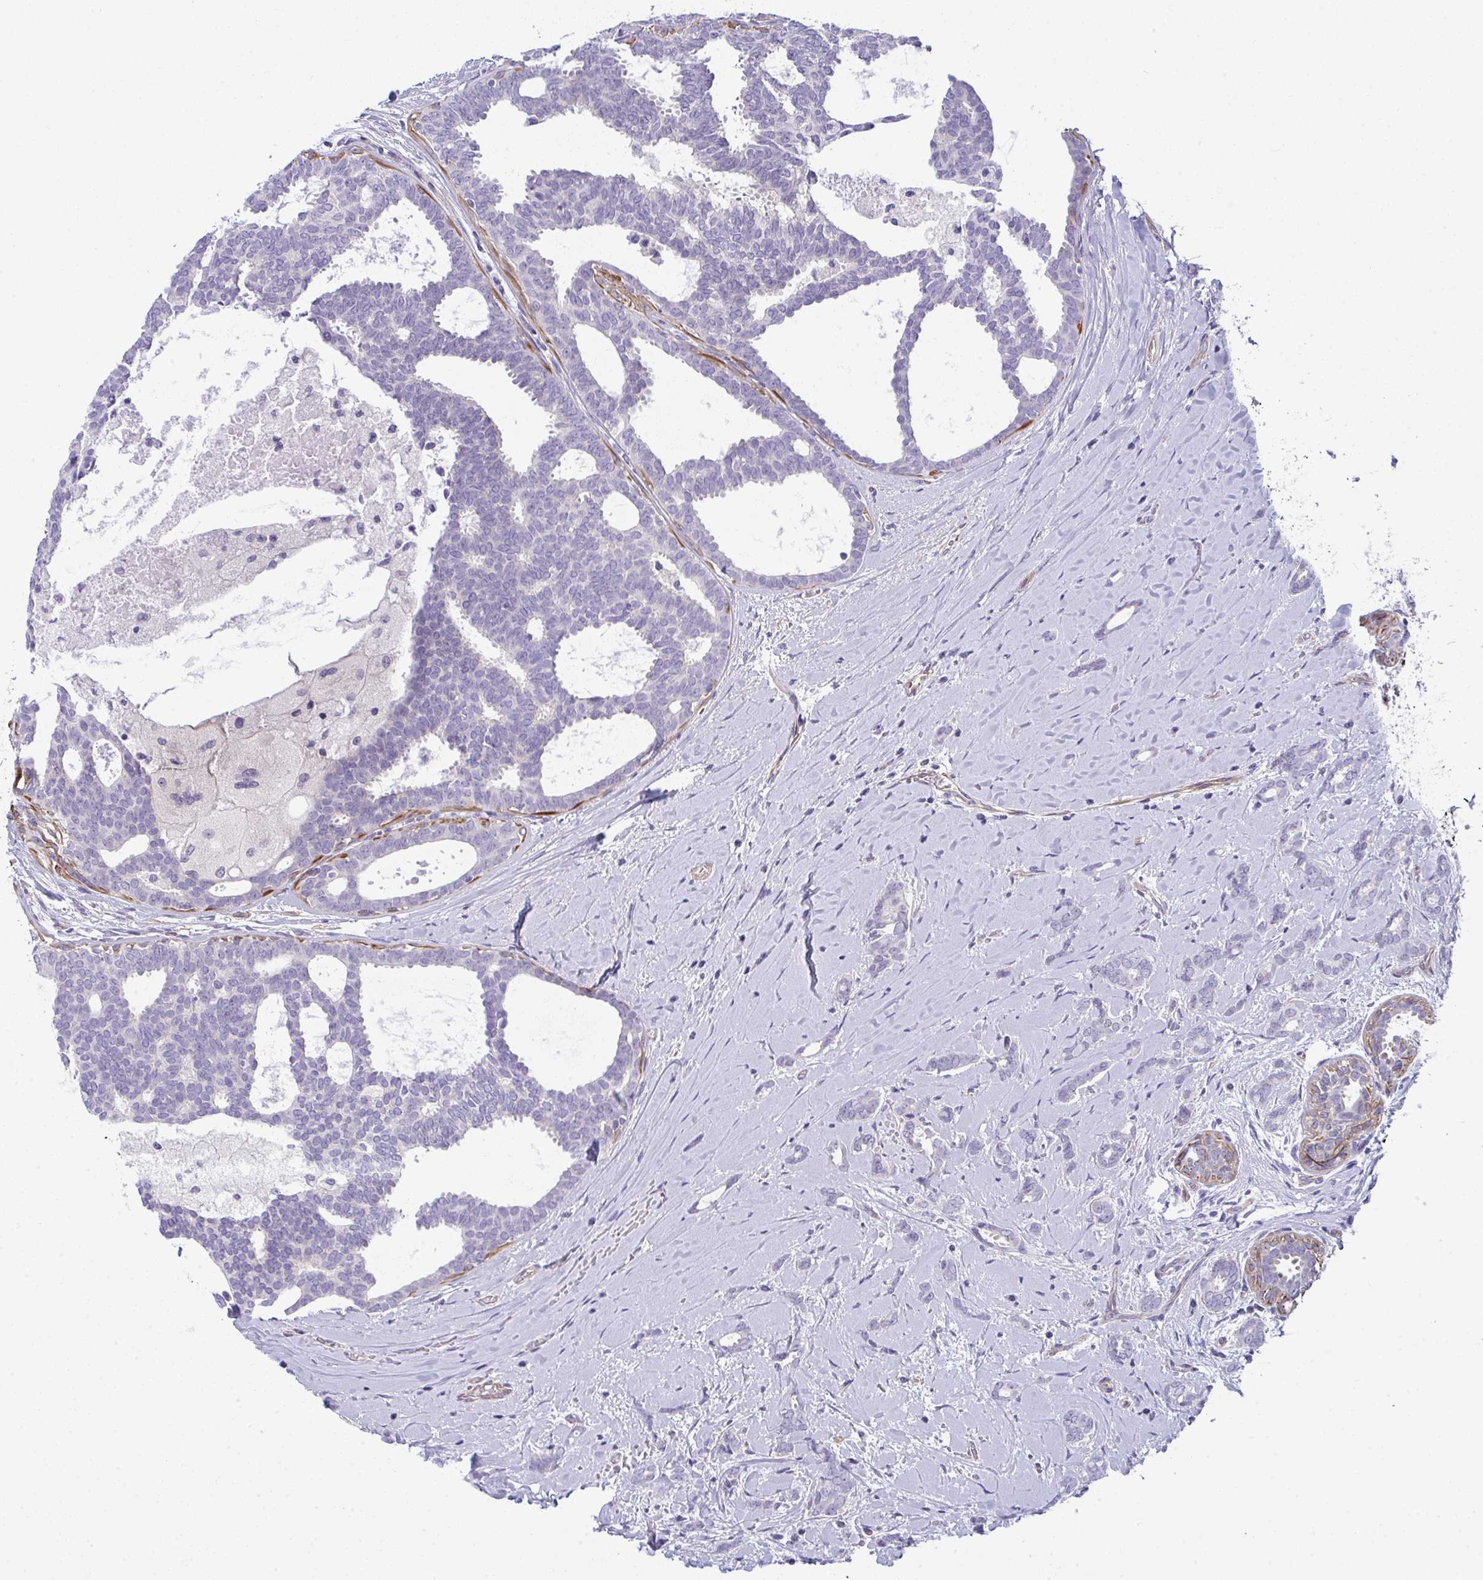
{"staining": {"intensity": "negative", "quantity": "none", "location": "none"}, "tissue": "breast cancer", "cell_type": "Tumor cells", "image_type": "cancer", "snomed": [{"axis": "morphology", "description": "Intraductal carcinoma, in situ"}, {"axis": "morphology", "description": "Duct carcinoma"}, {"axis": "morphology", "description": "Lobular carcinoma, in situ"}, {"axis": "topography", "description": "Breast"}], "caption": "Tumor cells show no significant protein staining in breast intraductal carcinoma,  in situ.", "gene": "MYL12A", "patient": {"sex": "female", "age": 44}}